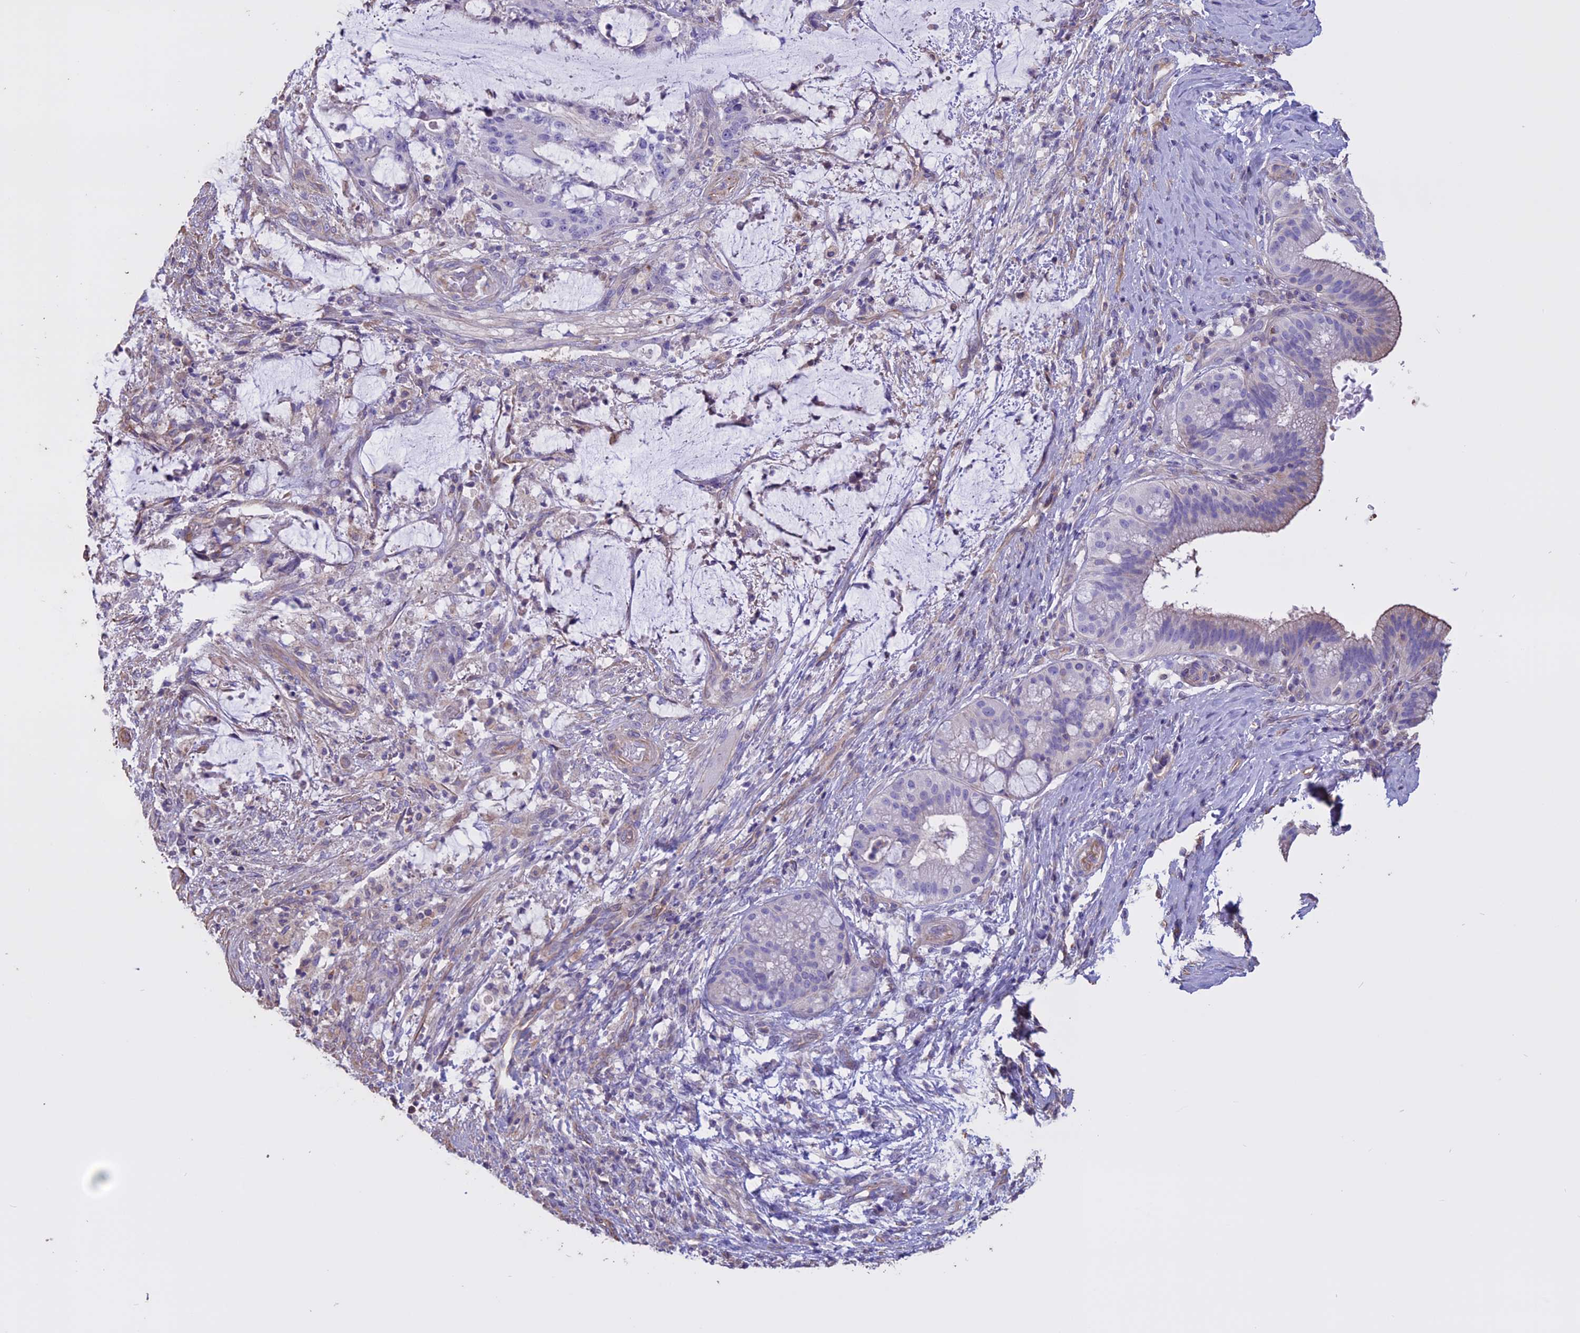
{"staining": {"intensity": "negative", "quantity": "none", "location": "none"}, "tissue": "liver cancer", "cell_type": "Tumor cells", "image_type": "cancer", "snomed": [{"axis": "morphology", "description": "Normal tissue, NOS"}, {"axis": "morphology", "description": "Cholangiocarcinoma"}, {"axis": "topography", "description": "Liver"}, {"axis": "topography", "description": "Peripheral nerve tissue"}], "caption": "Tumor cells show no significant protein staining in liver cancer (cholangiocarcinoma).", "gene": "CCDC148", "patient": {"sex": "female", "age": 73}}